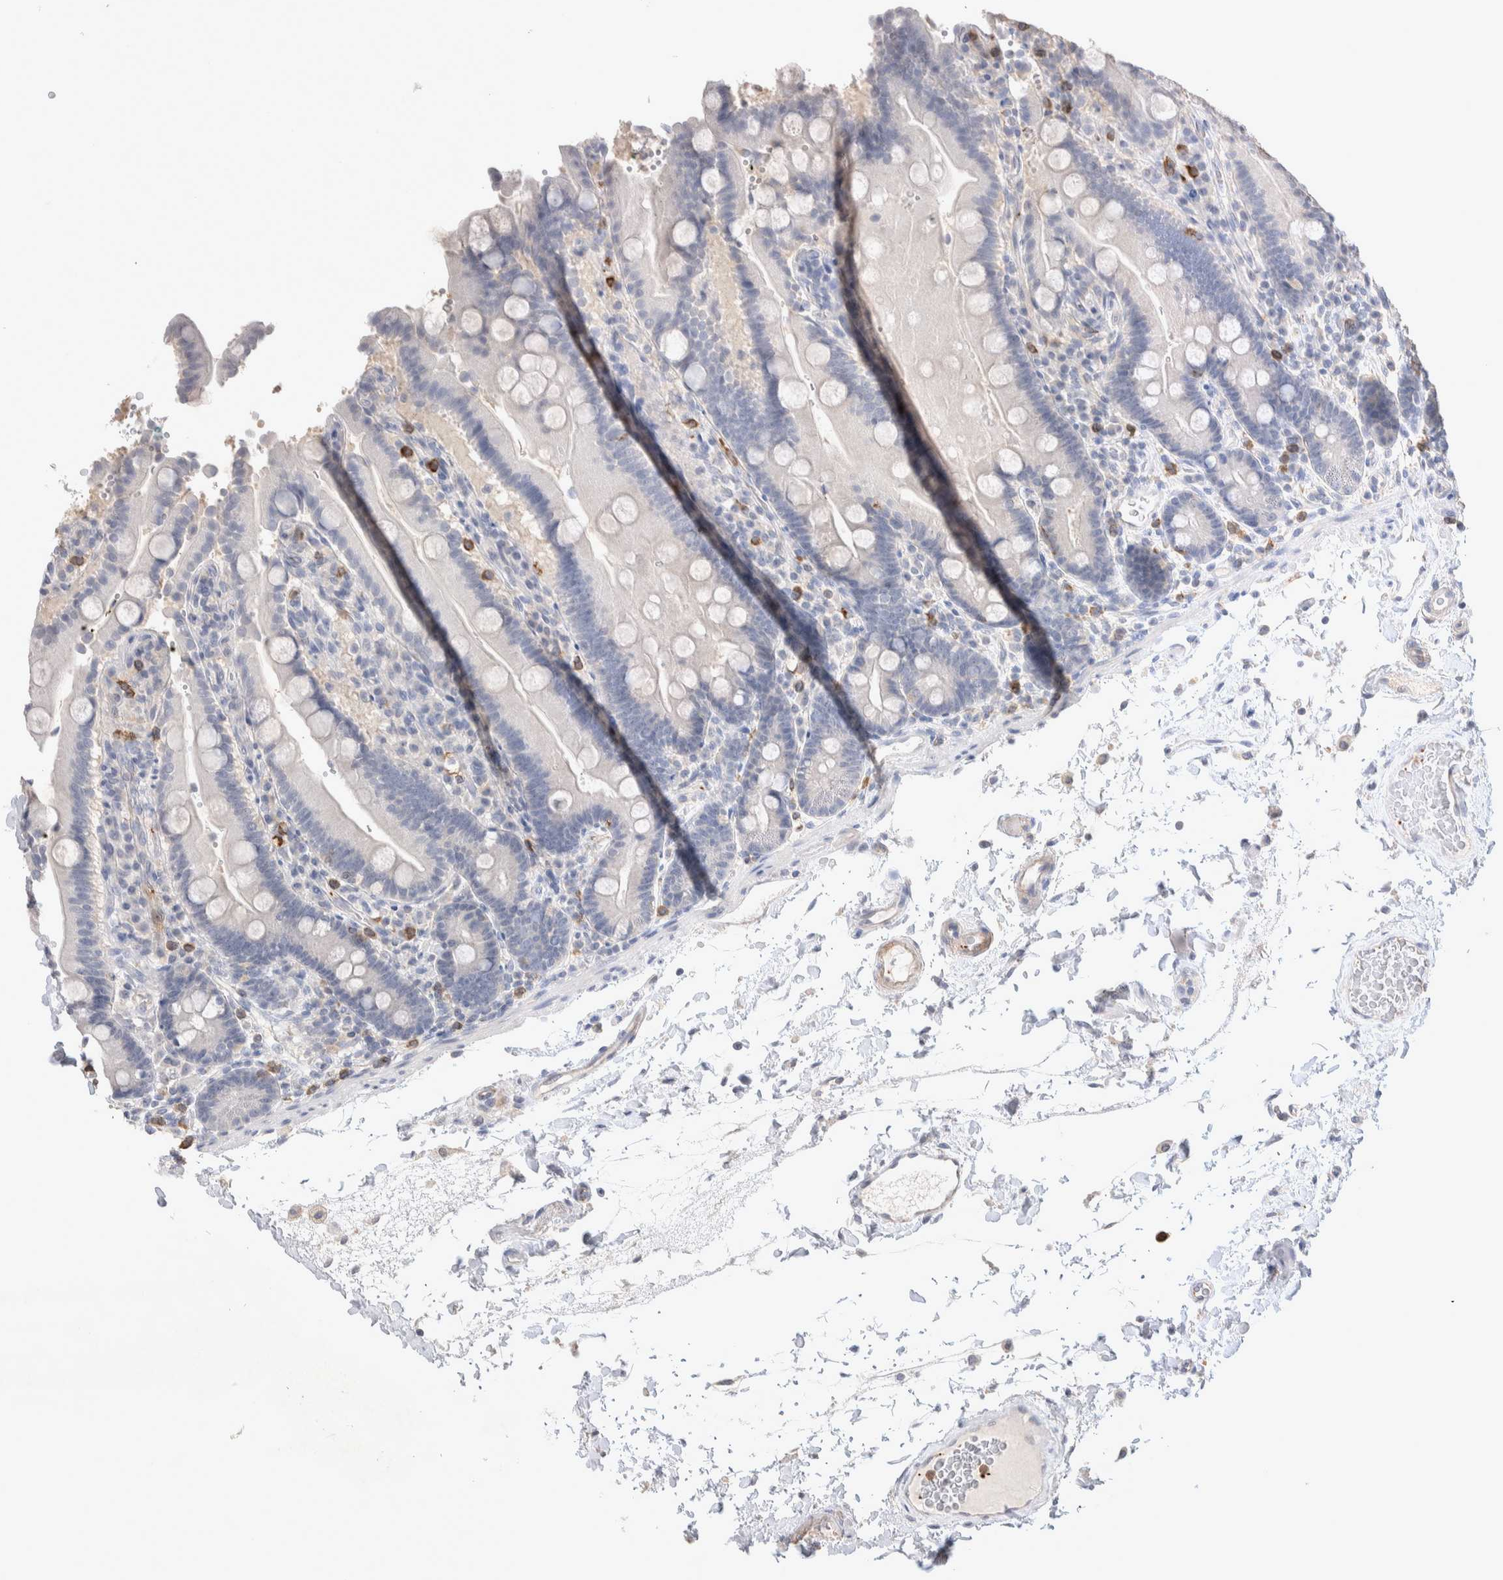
{"staining": {"intensity": "negative", "quantity": "none", "location": "none"}, "tissue": "duodenum", "cell_type": "Glandular cells", "image_type": "normal", "snomed": [{"axis": "morphology", "description": "Normal tissue, NOS"}, {"axis": "topography", "description": "Small intestine, NOS"}], "caption": "There is no significant positivity in glandular cells of duodenum. Brightfield microscopy of immunohistochemistry (IHC) stained with DAB (3,3'-diaminobenzidine) (brown) and hematoxylin (blue), captured at high magnification.", "gene": "FFAR2", "patient": {"sex": "female", "age": 71}}